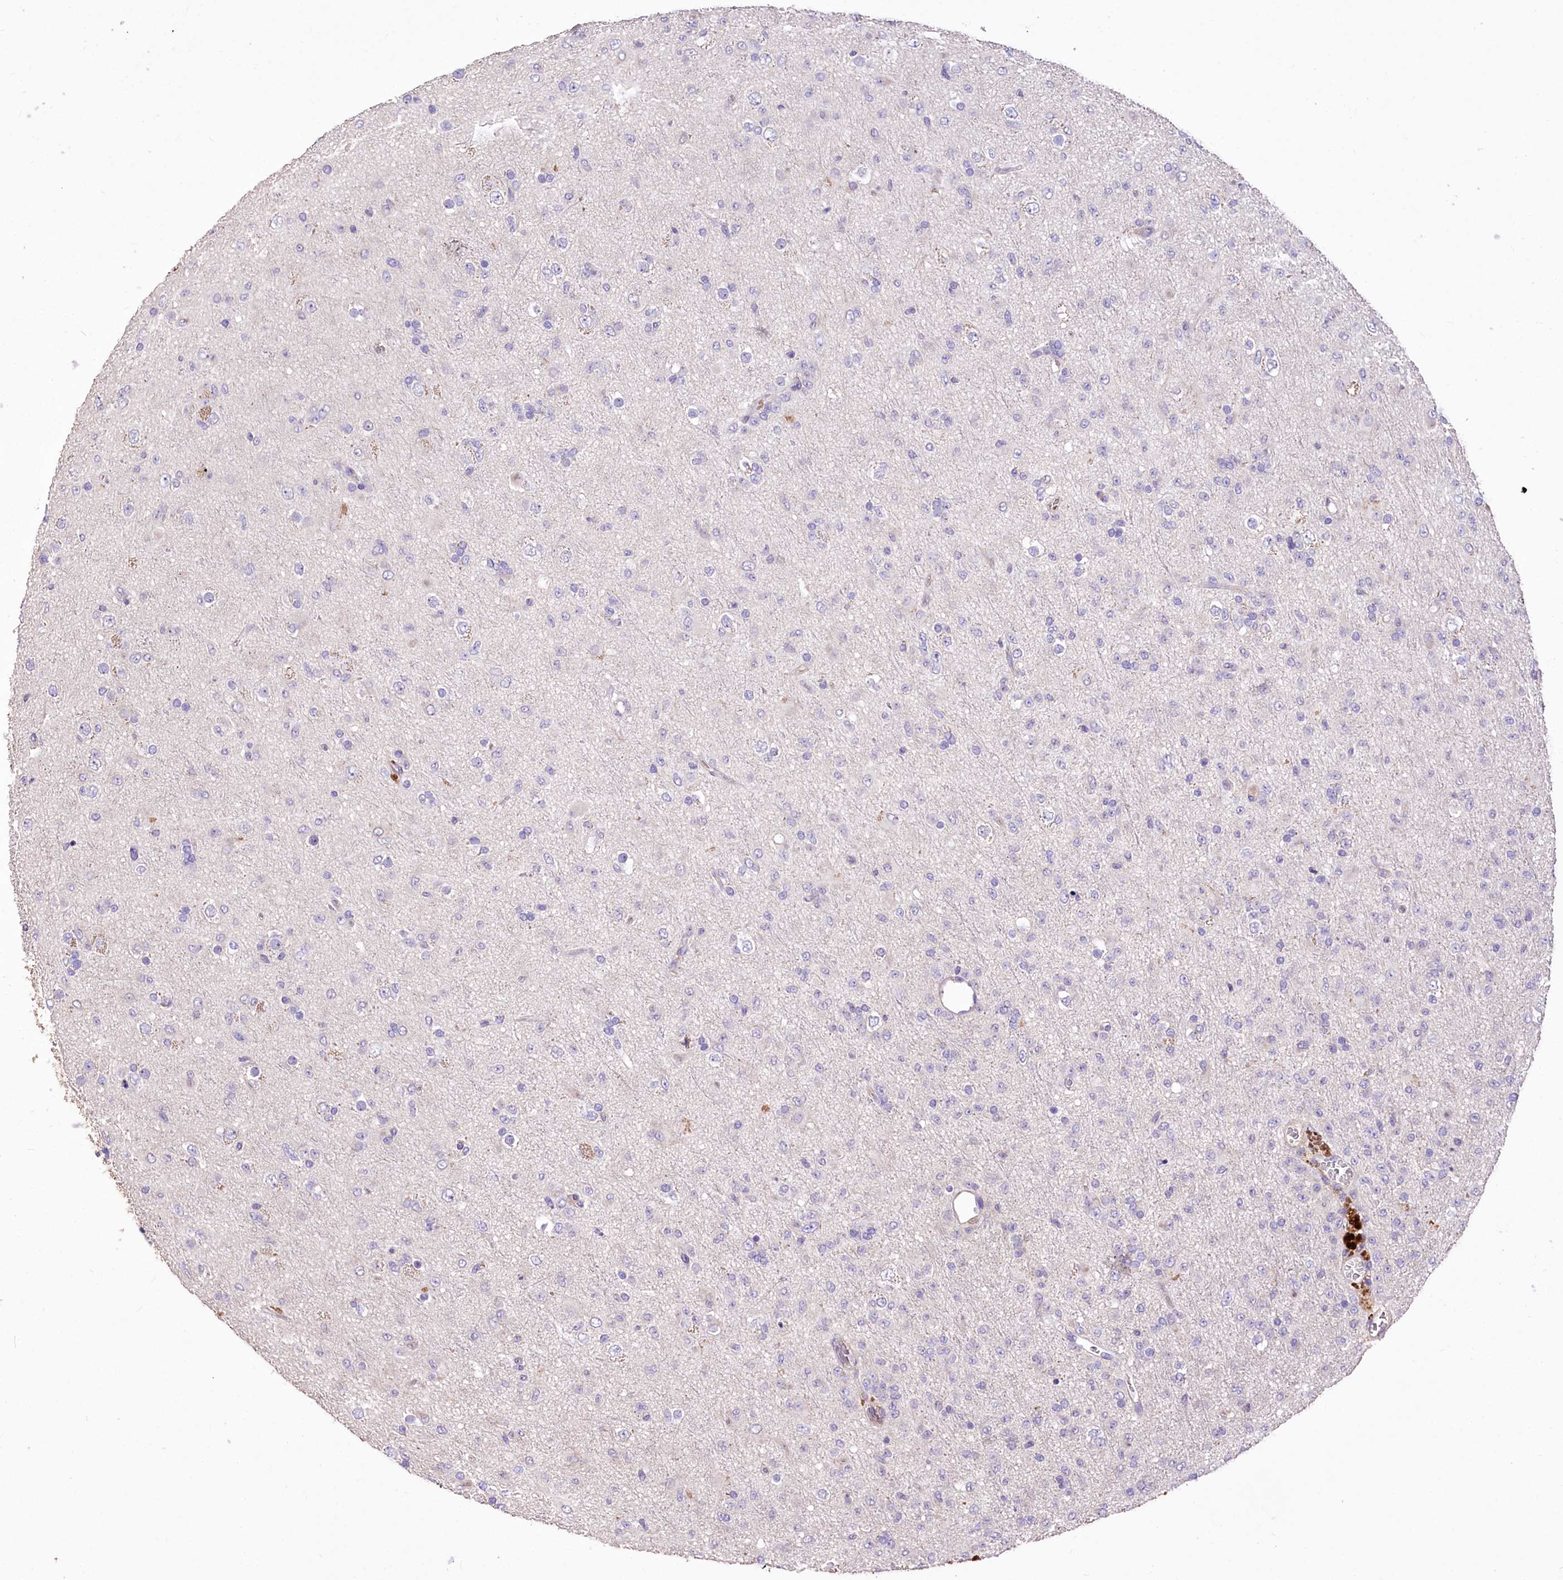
{"staining": {"intensity": "negative", "quantity": "none", "location": "none"}, "tissue": "glioma", "cell_type": "Tumor cells", "image_type": "cancer", "snomed": [{"axis": "morphology", "description": "Glioma, malignant, Low grade"}, {"axis": "topography", "description": "Brain"}], "caption": "High magnification brightfield microscopy of glioma stained with DAB (3,3'-diaminobenzidine) (brown) and counterstained with hematoxylin (blue): tumor cells show no significant positivity.", "gene": "PCYOX1L", "patient": {"sex": "male", "age": 65}}